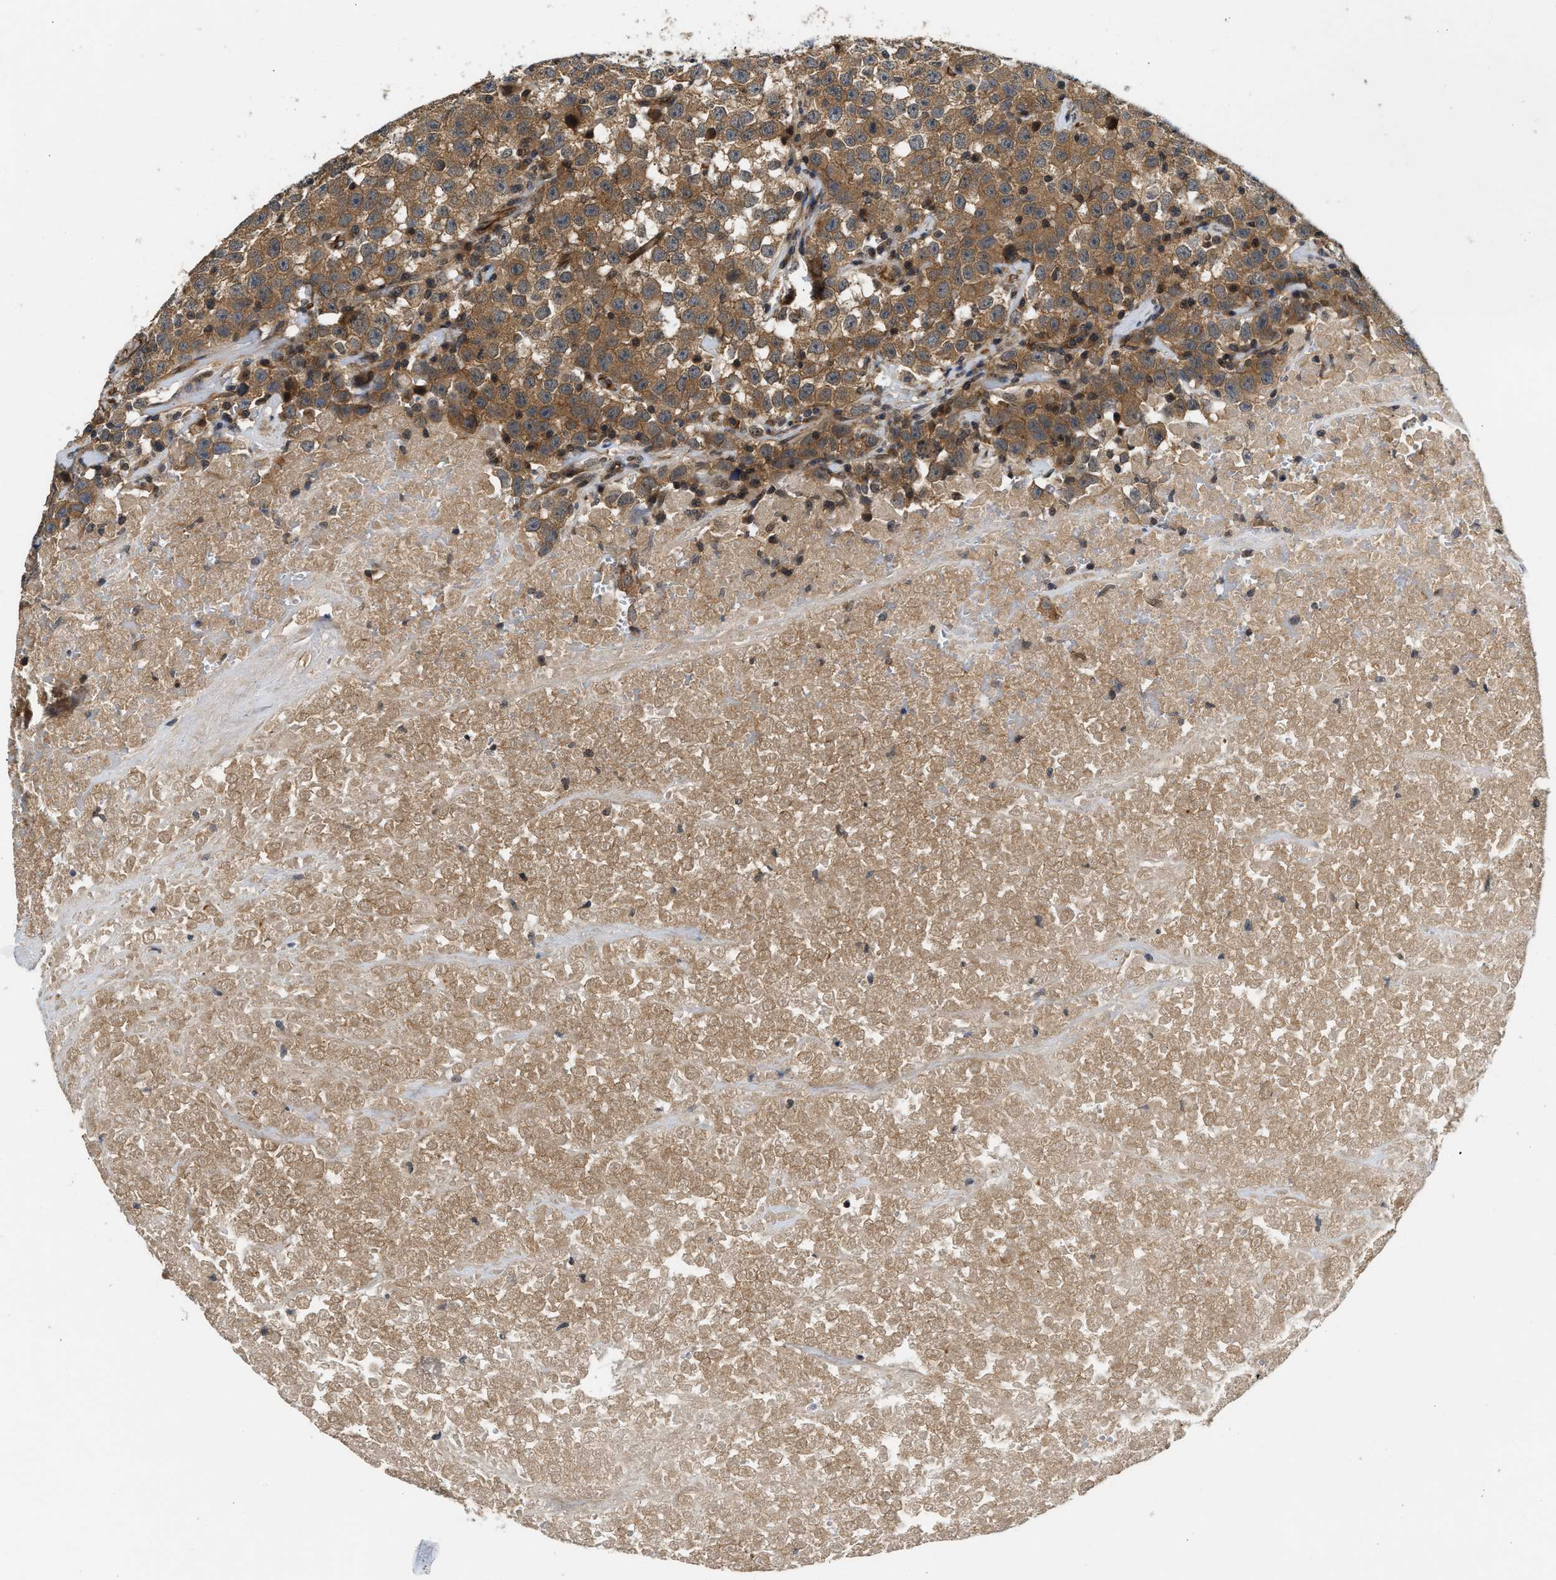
{"staining": {"intensity": "moderate", "quantity": ">75%", "location": "cytoplasmic/membranous"}, "tissue": "testis cancer", "cell_type": "Tumor cells", "image_type": "cancer", "snomed": [{"axis": "morphology", "description": "Seminoma, NOS"}, {"axis": "topography", "description": "Testis"}], "caption": "A brown stain highlights moderate cytoplasmic/membranous positivity of a protein in human testis seminoma tumor cells.", "gene": "COPS2", "patient": {"sex": "male", "age": 22}}